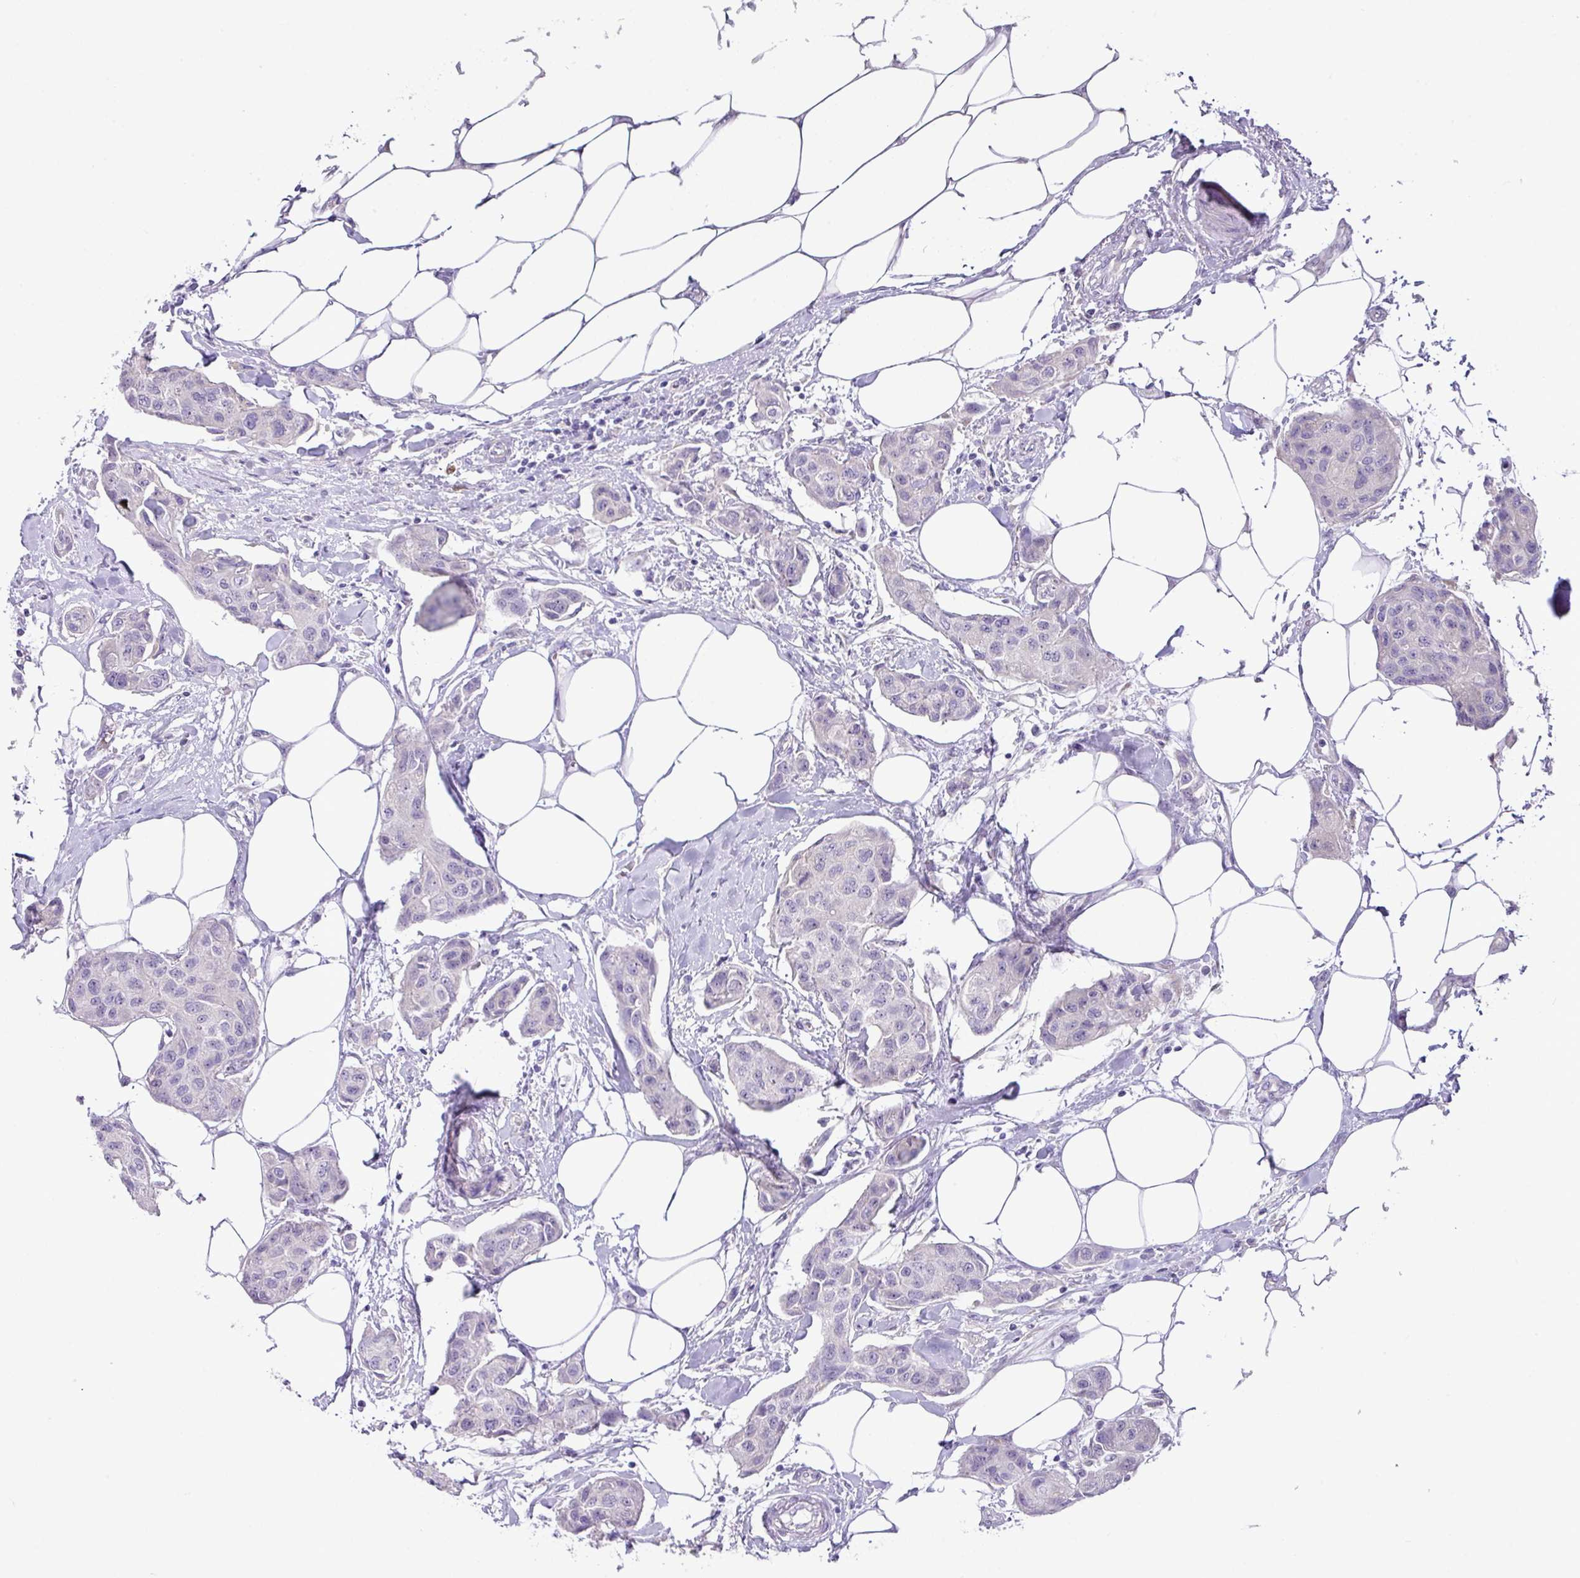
{"staining": {"intensity": "negative", "quantity": "none", "location": "none"}, "tissue": "breast cancer", "cell_type": "Tumor cells", "image_type": "cancer", "snomed": [{"axis": "morphology", "description": "Duct carcinoma"}, {"axis": "topography", "description": "Breast"}, {"axis": "topography", "description": "Lymph node"}], "caption": "IHC image of breast cancer stained for a protein (brown), which demonstrates no expression in tumor cells.", "gene": "ZNF524", "patient": {"sex": "female", "age": 80}}